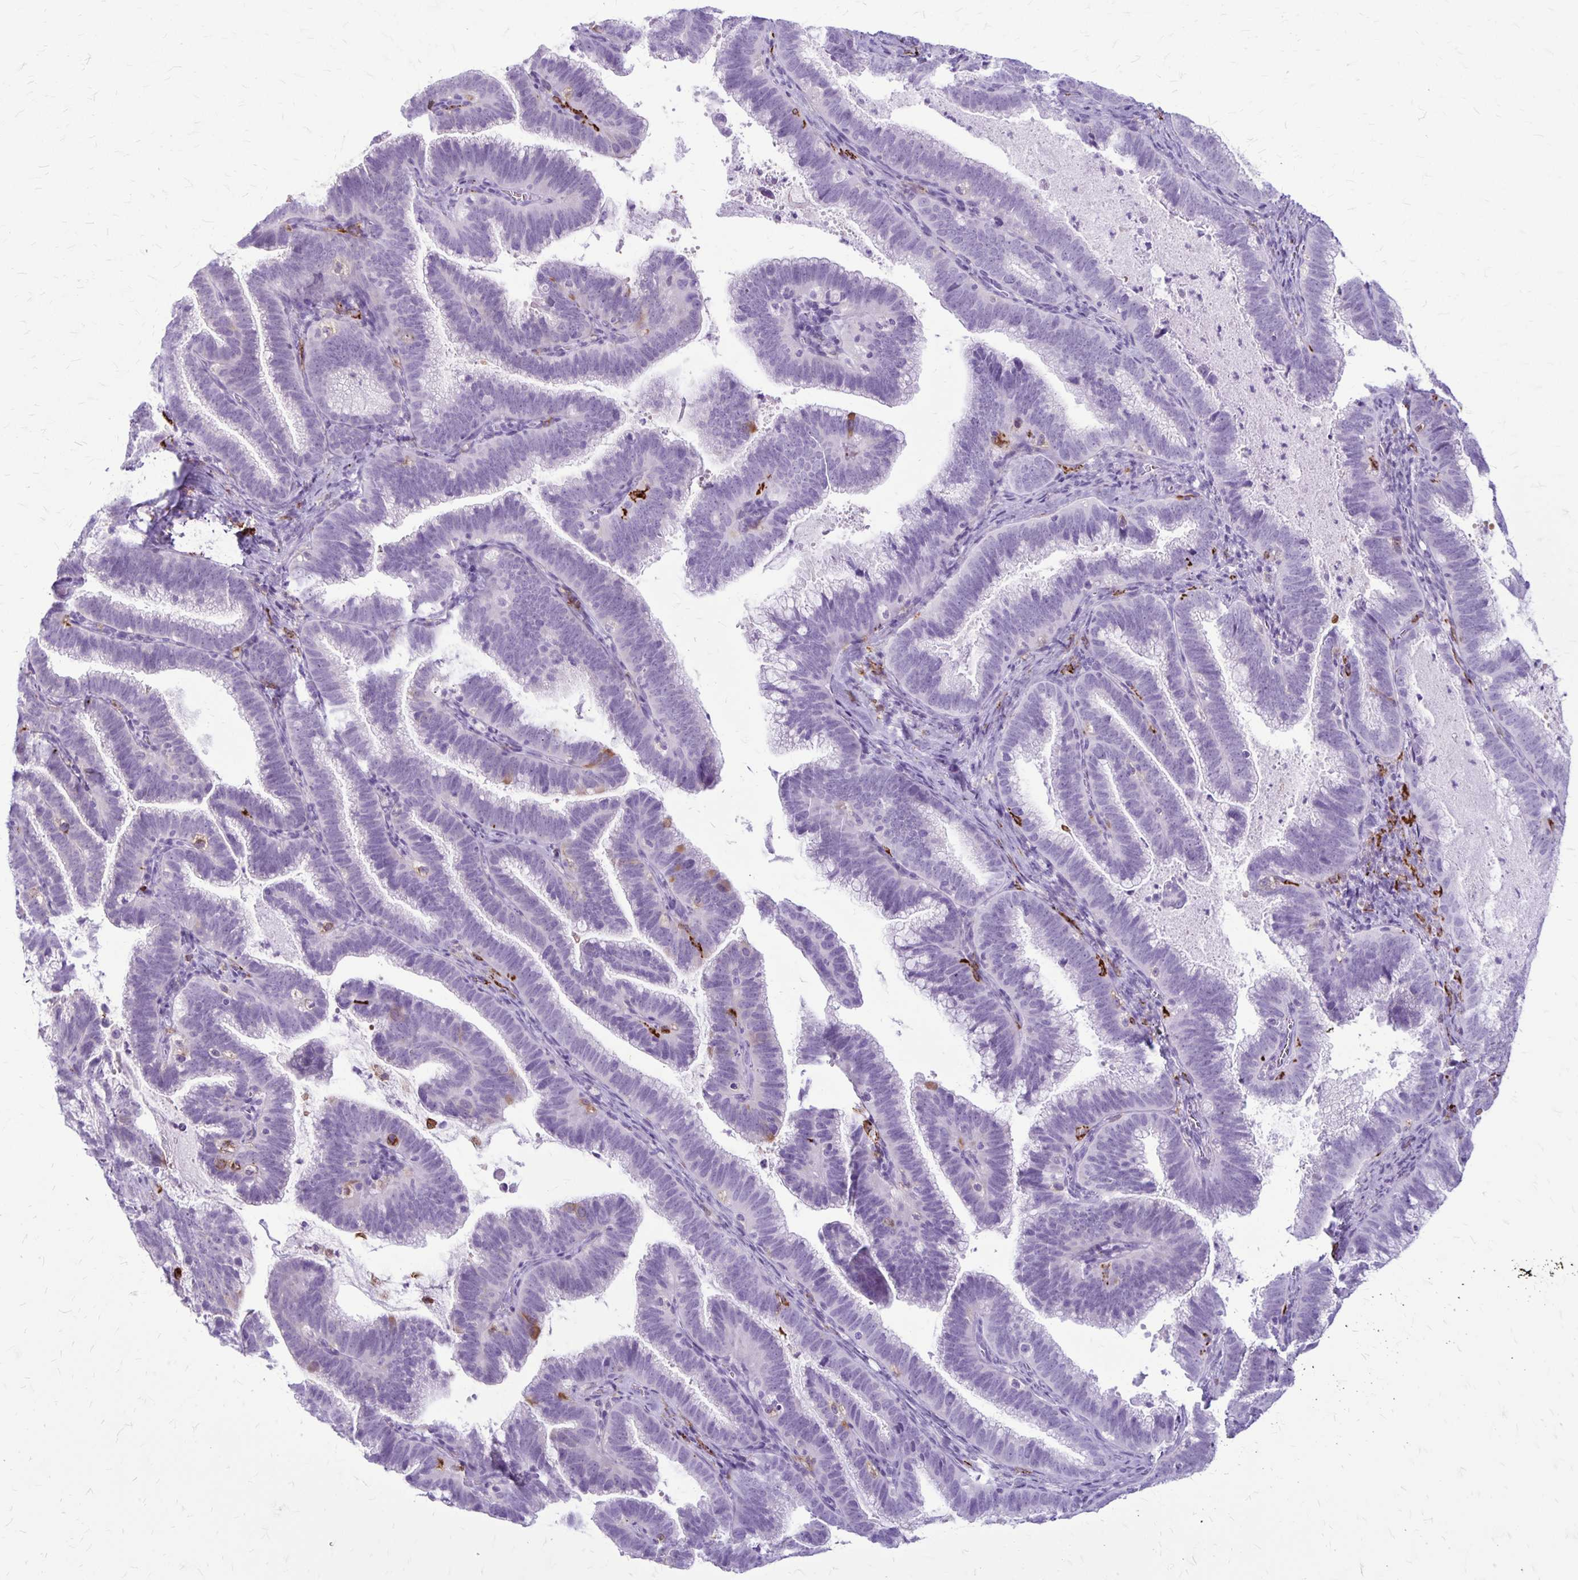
{"staining": {"intensity": "negative", "quantity": "none", "location": "none"}, "tissue": "cervical cancer", "cell_type": "Tumor cells", "image_type": "cancer", "snomed": [{"axis": "morphology", "description": "Adenocarcinoma, NOS"}, {"axis": "topography", "description": "Cervix"}], "caption": "DAB (3,3'-diaminobenzidine) immunohistochemical staining of human cervical cancer (adenocarcinoma) exhibits no significant positivity in tumor cells.", "gene": "RTN1", "patient": {"sex": "female", "age": 61}}